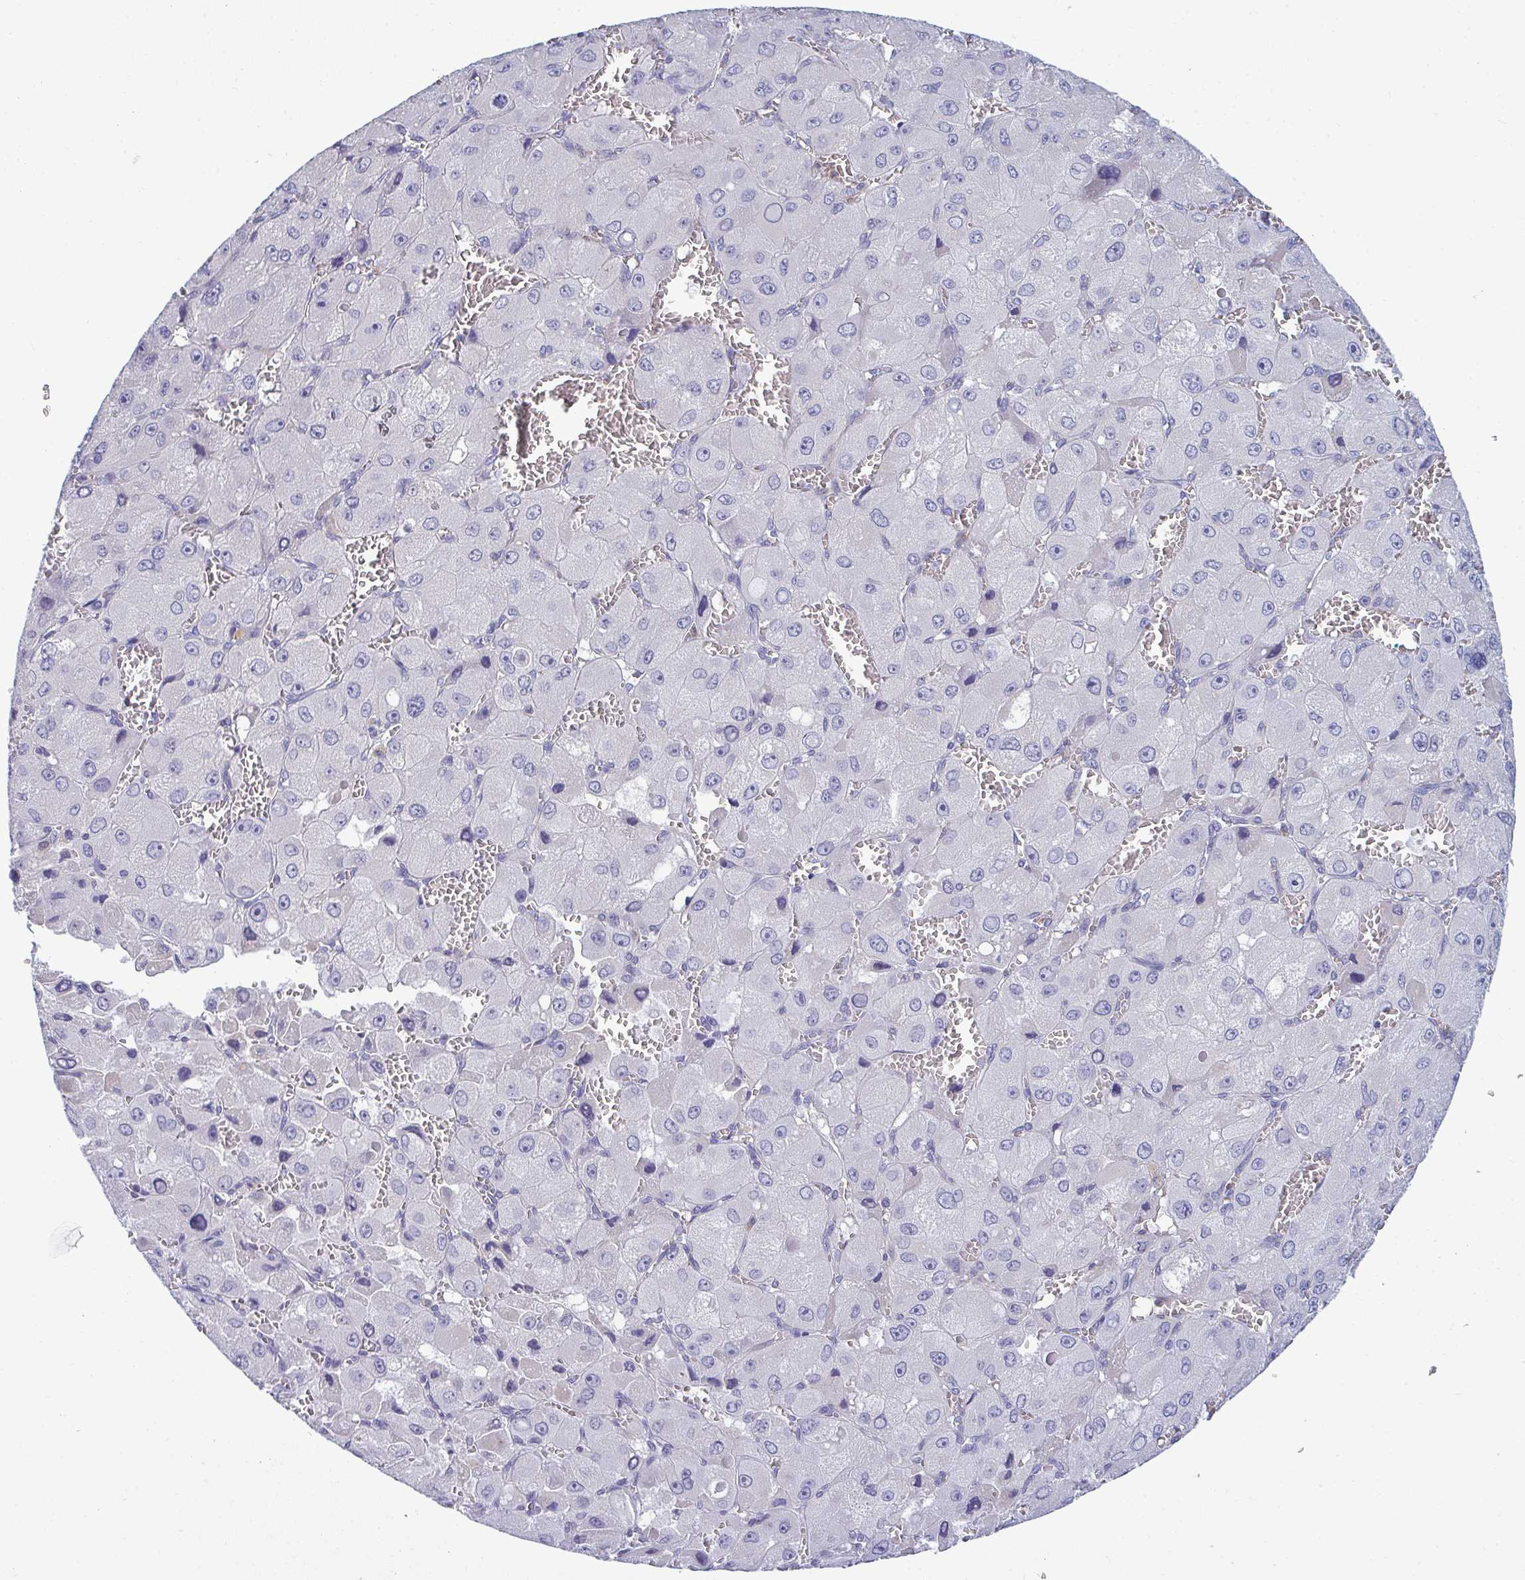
{"staining": {"intensity": "negative", "quantity": "none", "location": "none"}, "tissue": "liver cancer", "cell_type": "Tumor cells", "image_type": "cancer", "snomed": [{"axis": "morphology", "description": "Carcinoma, Hepatocellular, NOS"}, {"axis": "topography", "description": "Liver"}], "caption": "Tumor cells are negative for protein expression in human hepatocellular carcinoma (liver). The staining was performed using DAB to visualize the protein expression in brown, while the nuclei were stained in blue with hematoxylin (Magnification: 20x).", "gene": "SLC30A6", "patient": {"sex": "male", "age": 27}}